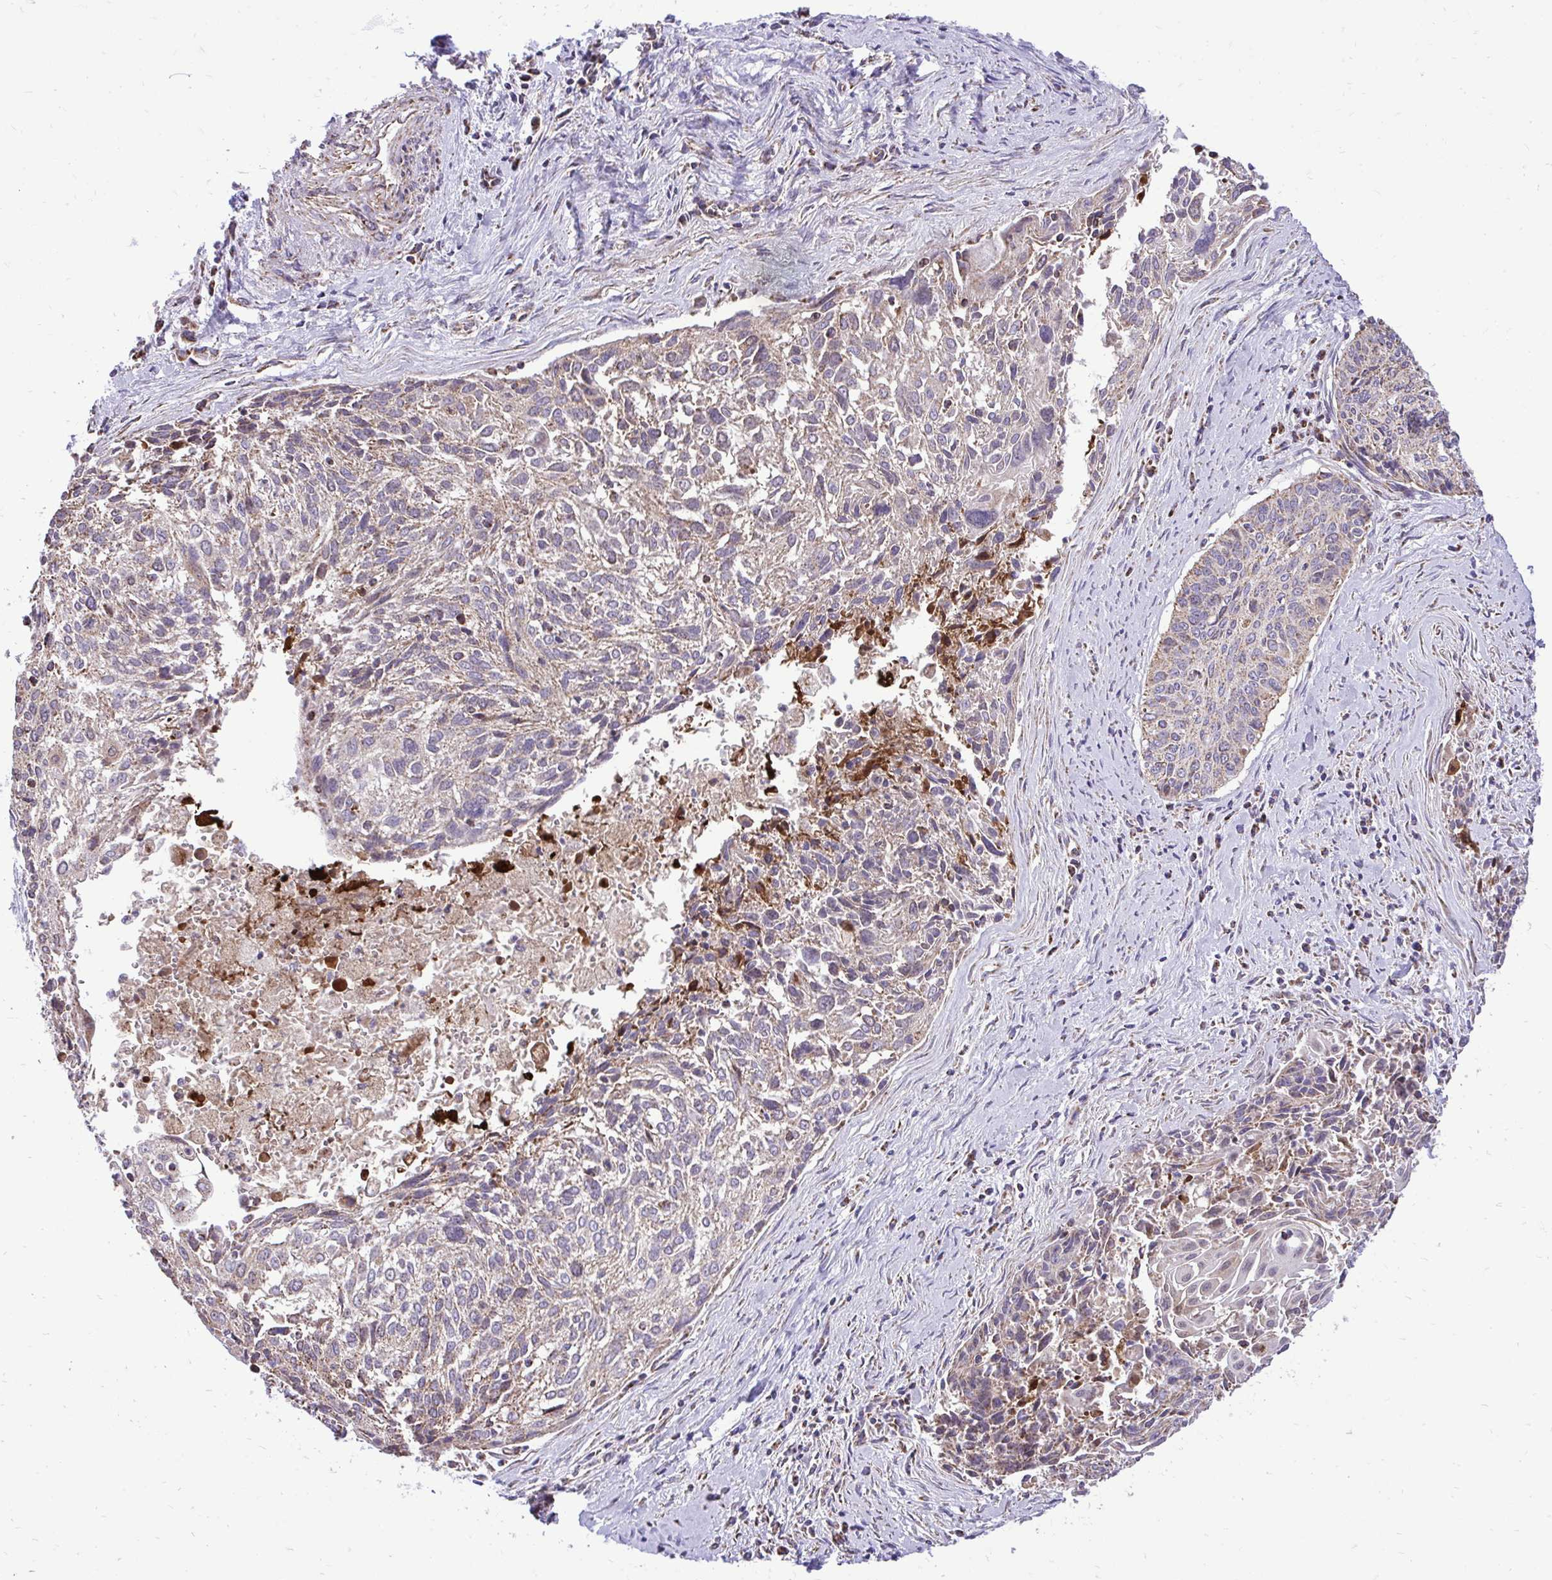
{"staining": {"intensity": "moderate", "quantity": "25%-75%", "location": "cytoplasmic/membranous"}, "tissue": "cervical cancer", "cell_type": "Tumor cells", "image_type": "cancer", "snomed": [{"axis": "morphology", "description": "Squamous cell carcinoma, NOS"}, {"axis": "topography", "description": "Cervix"}], "caption": "This is a micrograph of immunohistochemistry (IHC) staining of cervical cancer (squamous cell carcinoma), which shows moderate positivity in the cytoplasmic/membranous of tumor cells.", "gene": "UBE2C", "patient": {"sex": "female", "age": 55}}